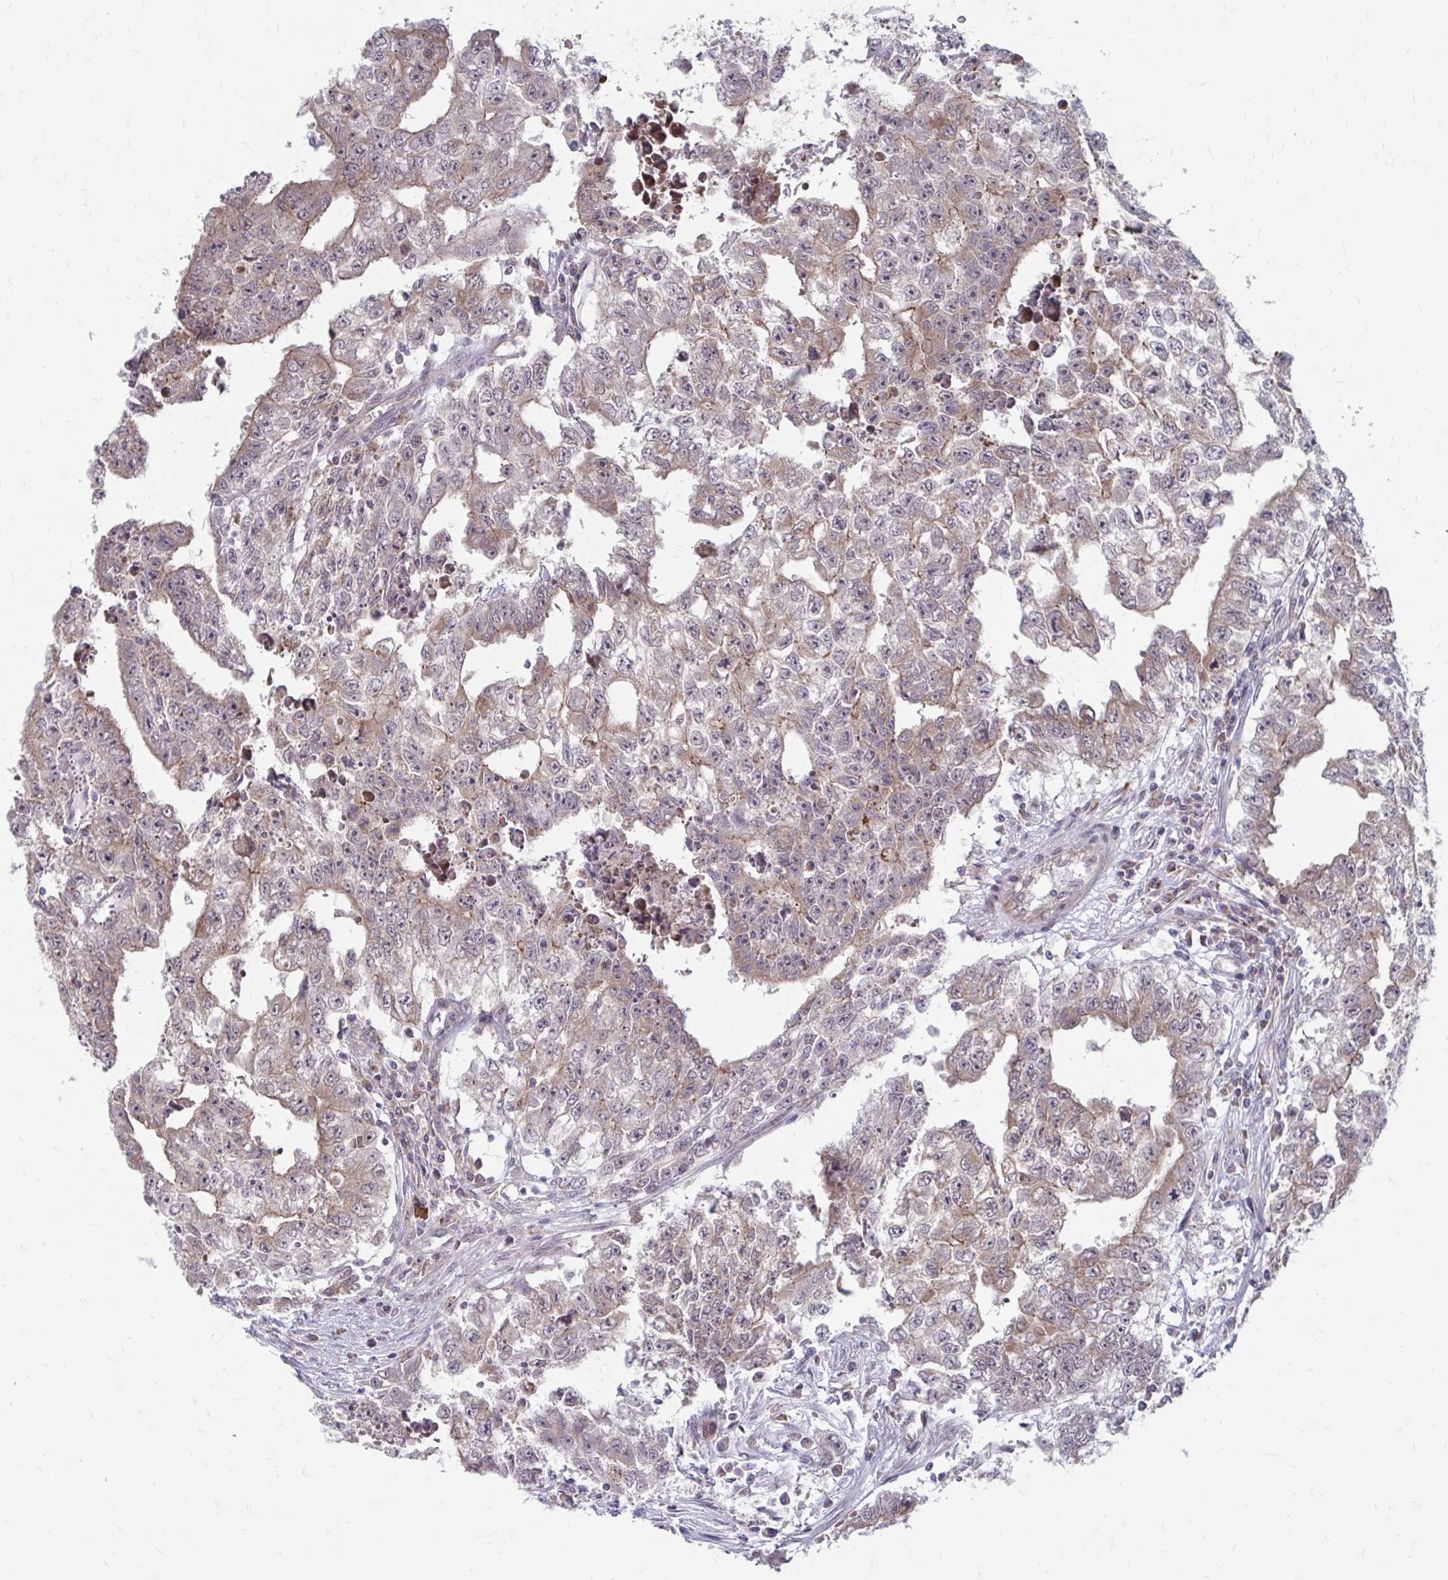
{"staining": {"intensity": "weak", "quantity": "25%-75%", "location": "cytoplasmic/membranous"}, "tissue": "testis cancer", "cell_type": "Tumor cells", "image_type": "cancer", "snomed": [{"axis": "morphology", "description": "Carcinoma, Embryonal, NOS"}, {"axis": "morphology", "description": "Teratoma, malignant, NOS"}, {"axis": "topography", "description": "Testis"}], "caption": "A micrograph of human teratoma (malignant) (testis) stained for a protein shows weak cytoplasmic/membranous brown staining in tumor cells.", "gene": "ITPR2", "patient": {"sex": "male", "age": 24}}